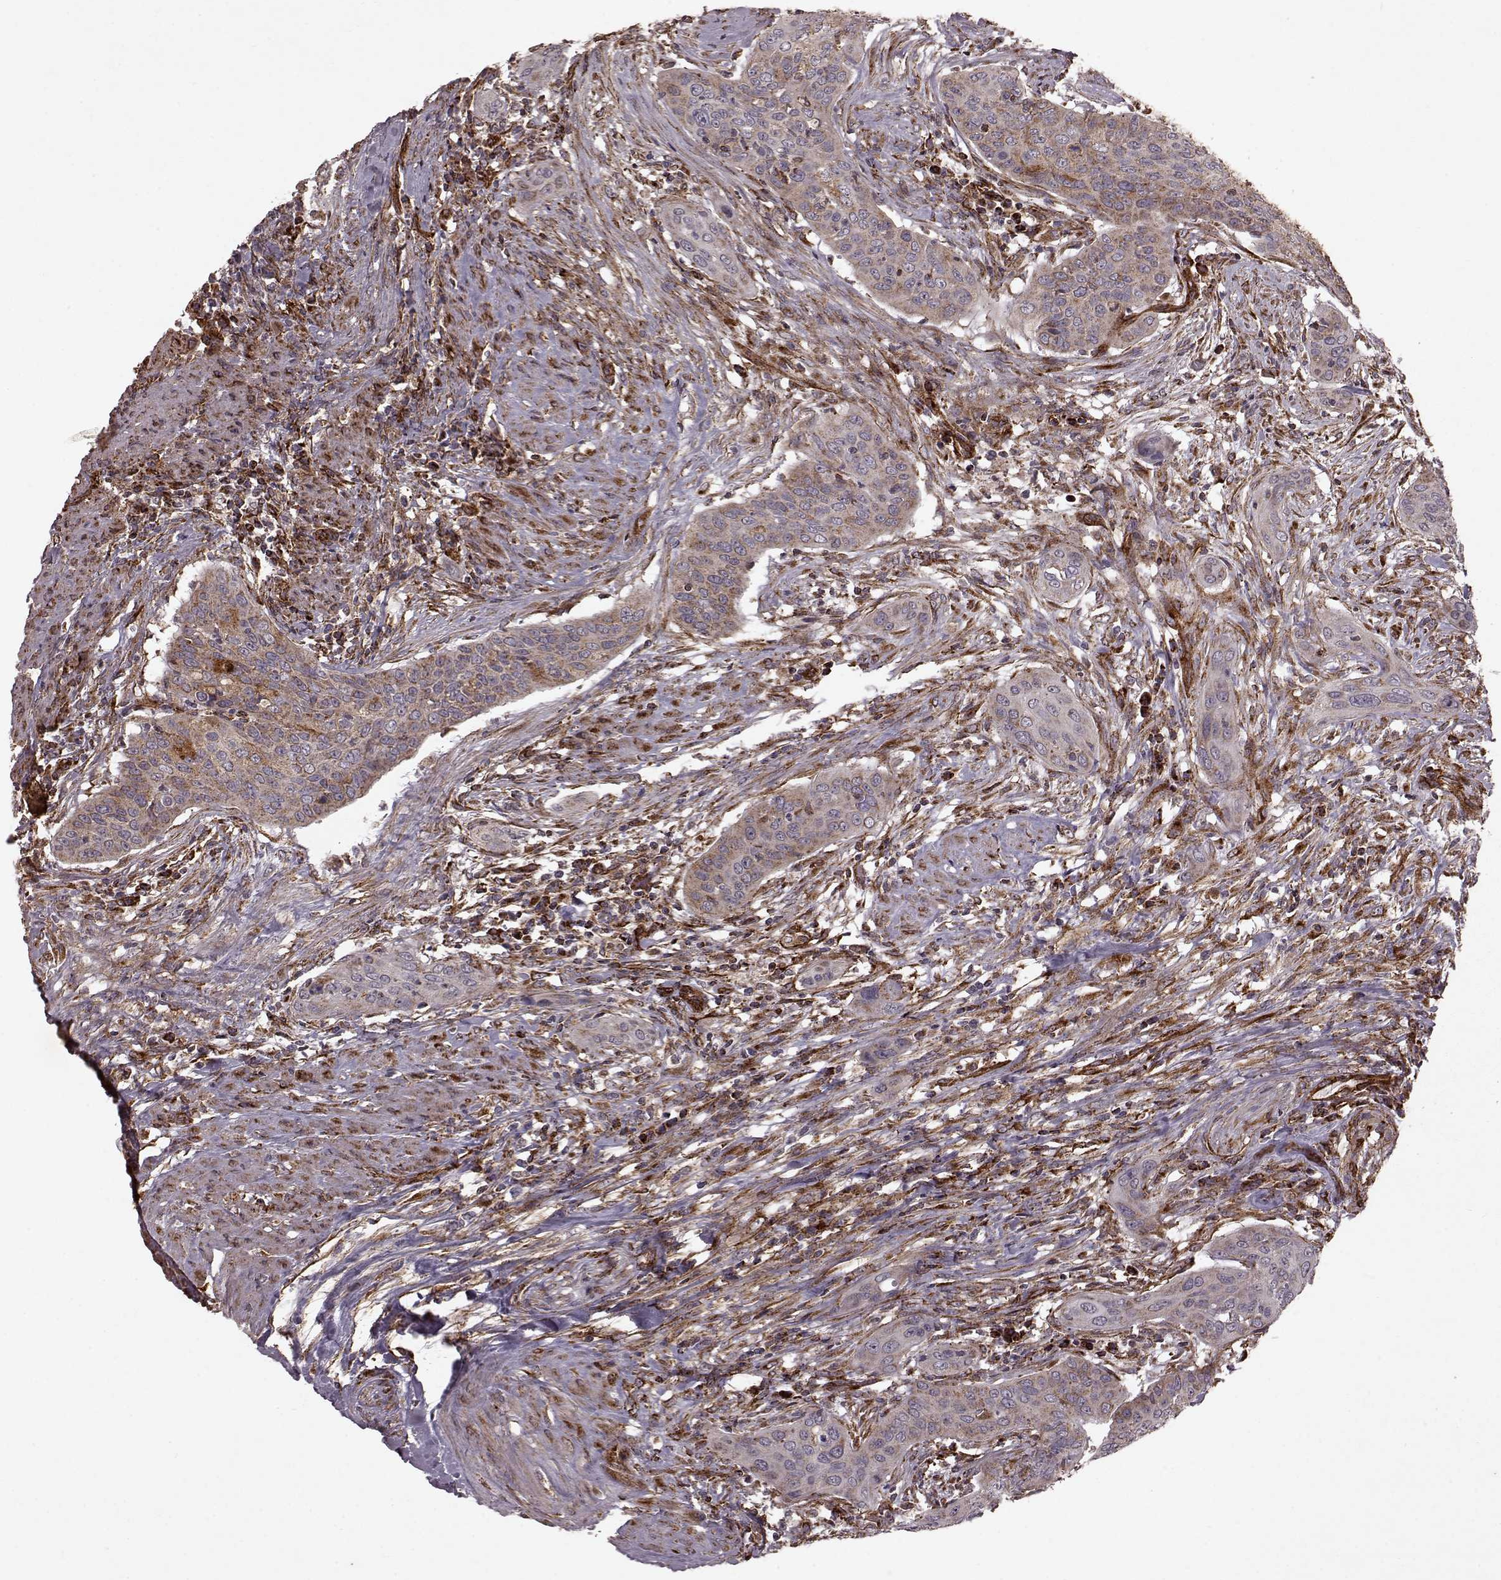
{"staining": {"intensity": "weak", "quantity": ">75%", "location": "cytoplasmic/membranous"}, "tissue": "urothelial cancer", "cell_type": "Tumor cells", "image_type": "cancer", "snomed": [{"axis": "morphology", "description": "Urothelial carcinoma, High grade"}, {"axis": "topography", "description": "Urinary bladder"}], "caption": "An immunohistochemistry (IHC) photomicrograph of tumor tissue is shown. Protein staining in brown shows weak cytoplasmic/membranous positivity in urothelial carcinoma (high-grade) within tumor cells.", "gene": "FXN", "patient": {"sex": "male", "age": 82}}